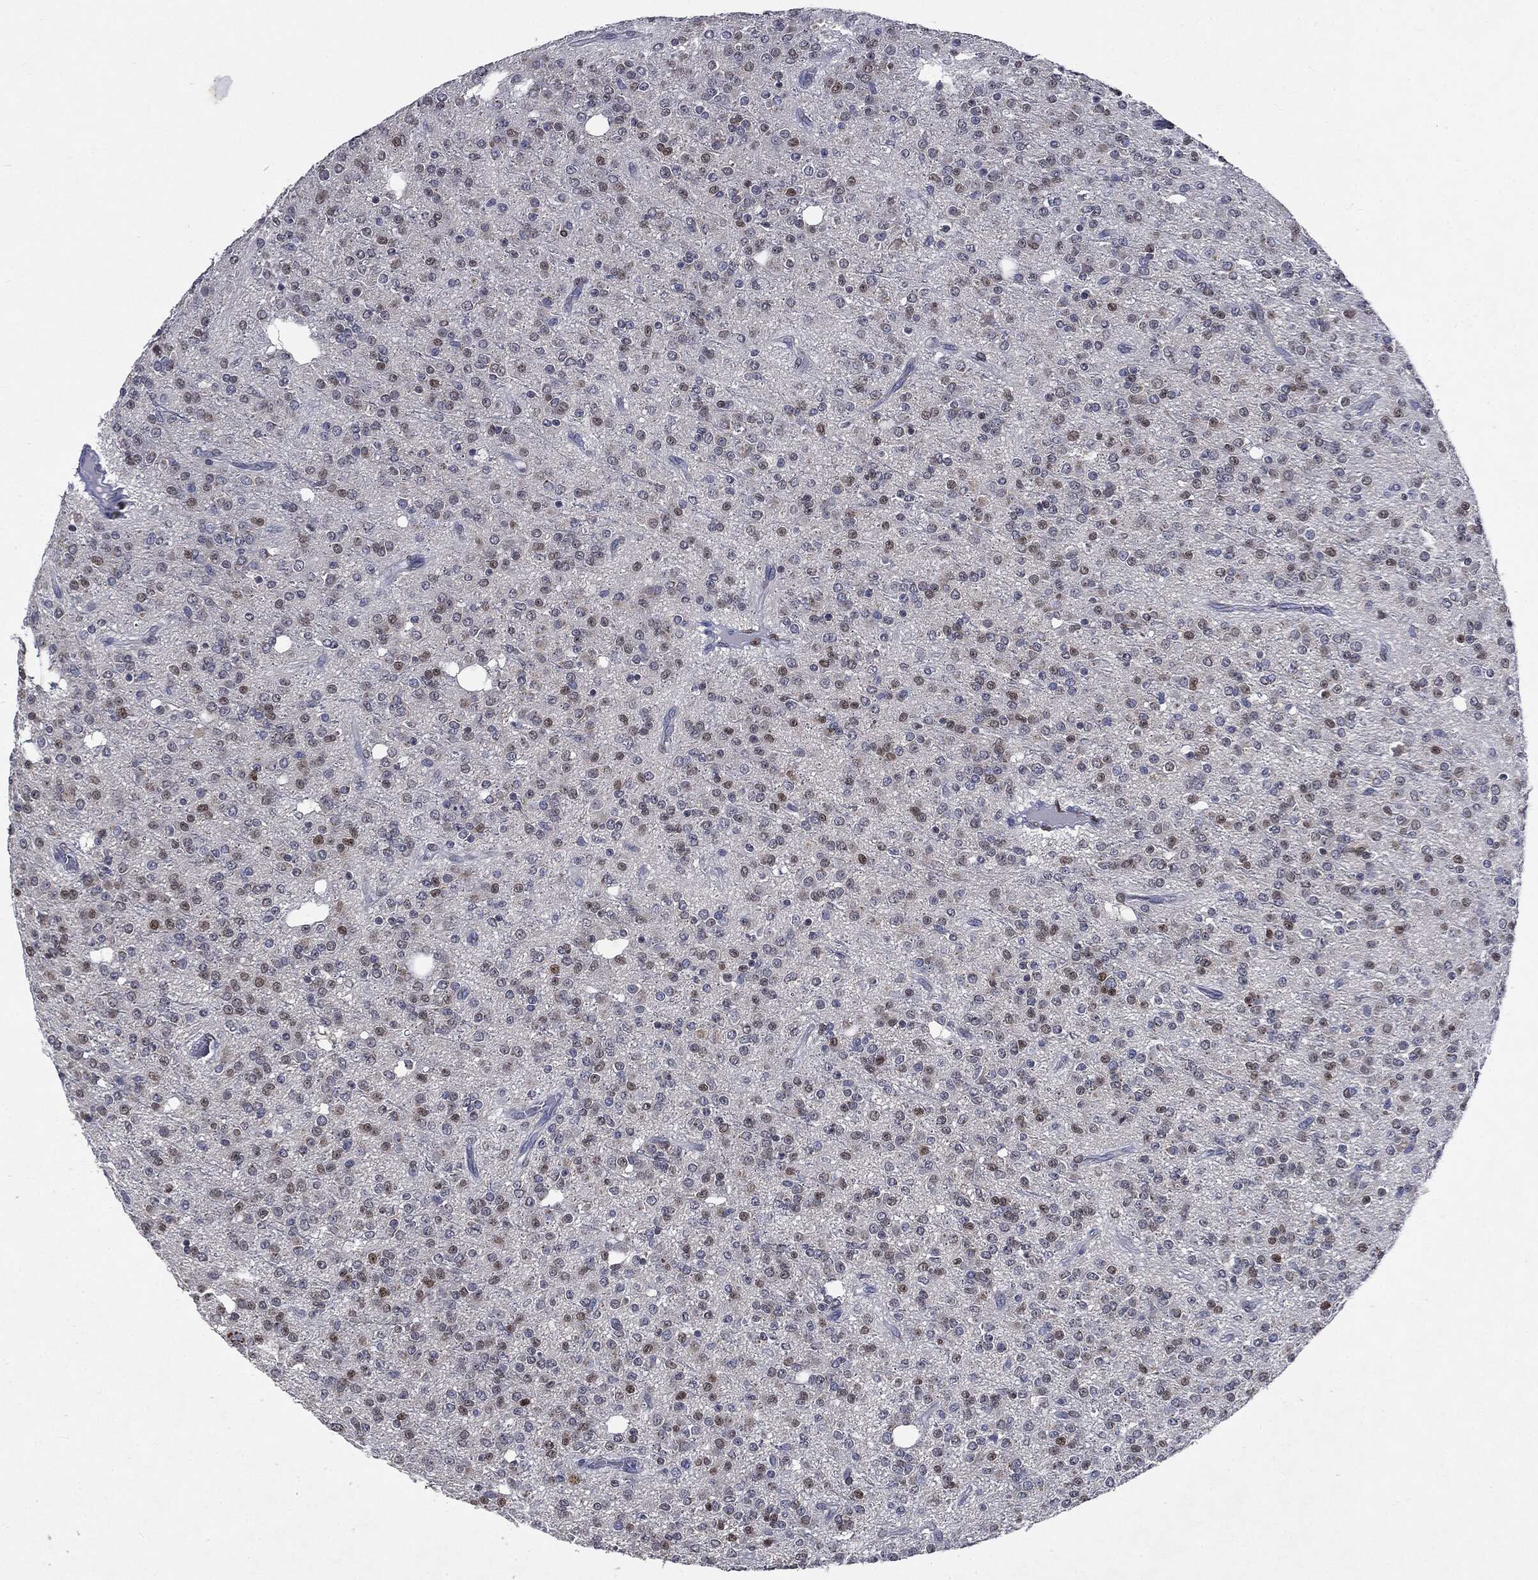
{"staining": {"intensity": "moderate", "quantity": "<25%", "location": "cytoplasmic/membranous,nuclear"}, "tissue": "glioma", "cell_type": "Tumor cells", "image_type": "cancer", "snomed": [{"axis": "morphology", "description": "Glioma, malignant, Low grade"}, {"axis": "topography", "description": "Brain"}], "caption": "Immunohistochemistry (IHC) histopathology image of neoplastic tissue: human low-grade glioma (malignant) stained using IHC displays low levels of moderate protein expression localized specifically in the cytoplasmic/membranous and nuclear of tumor cells, appearing as a cytoplasmic/membranous and nuclear brown color.", "gene": "CASD1", "patient": {"sex": "male", "age": 27}}